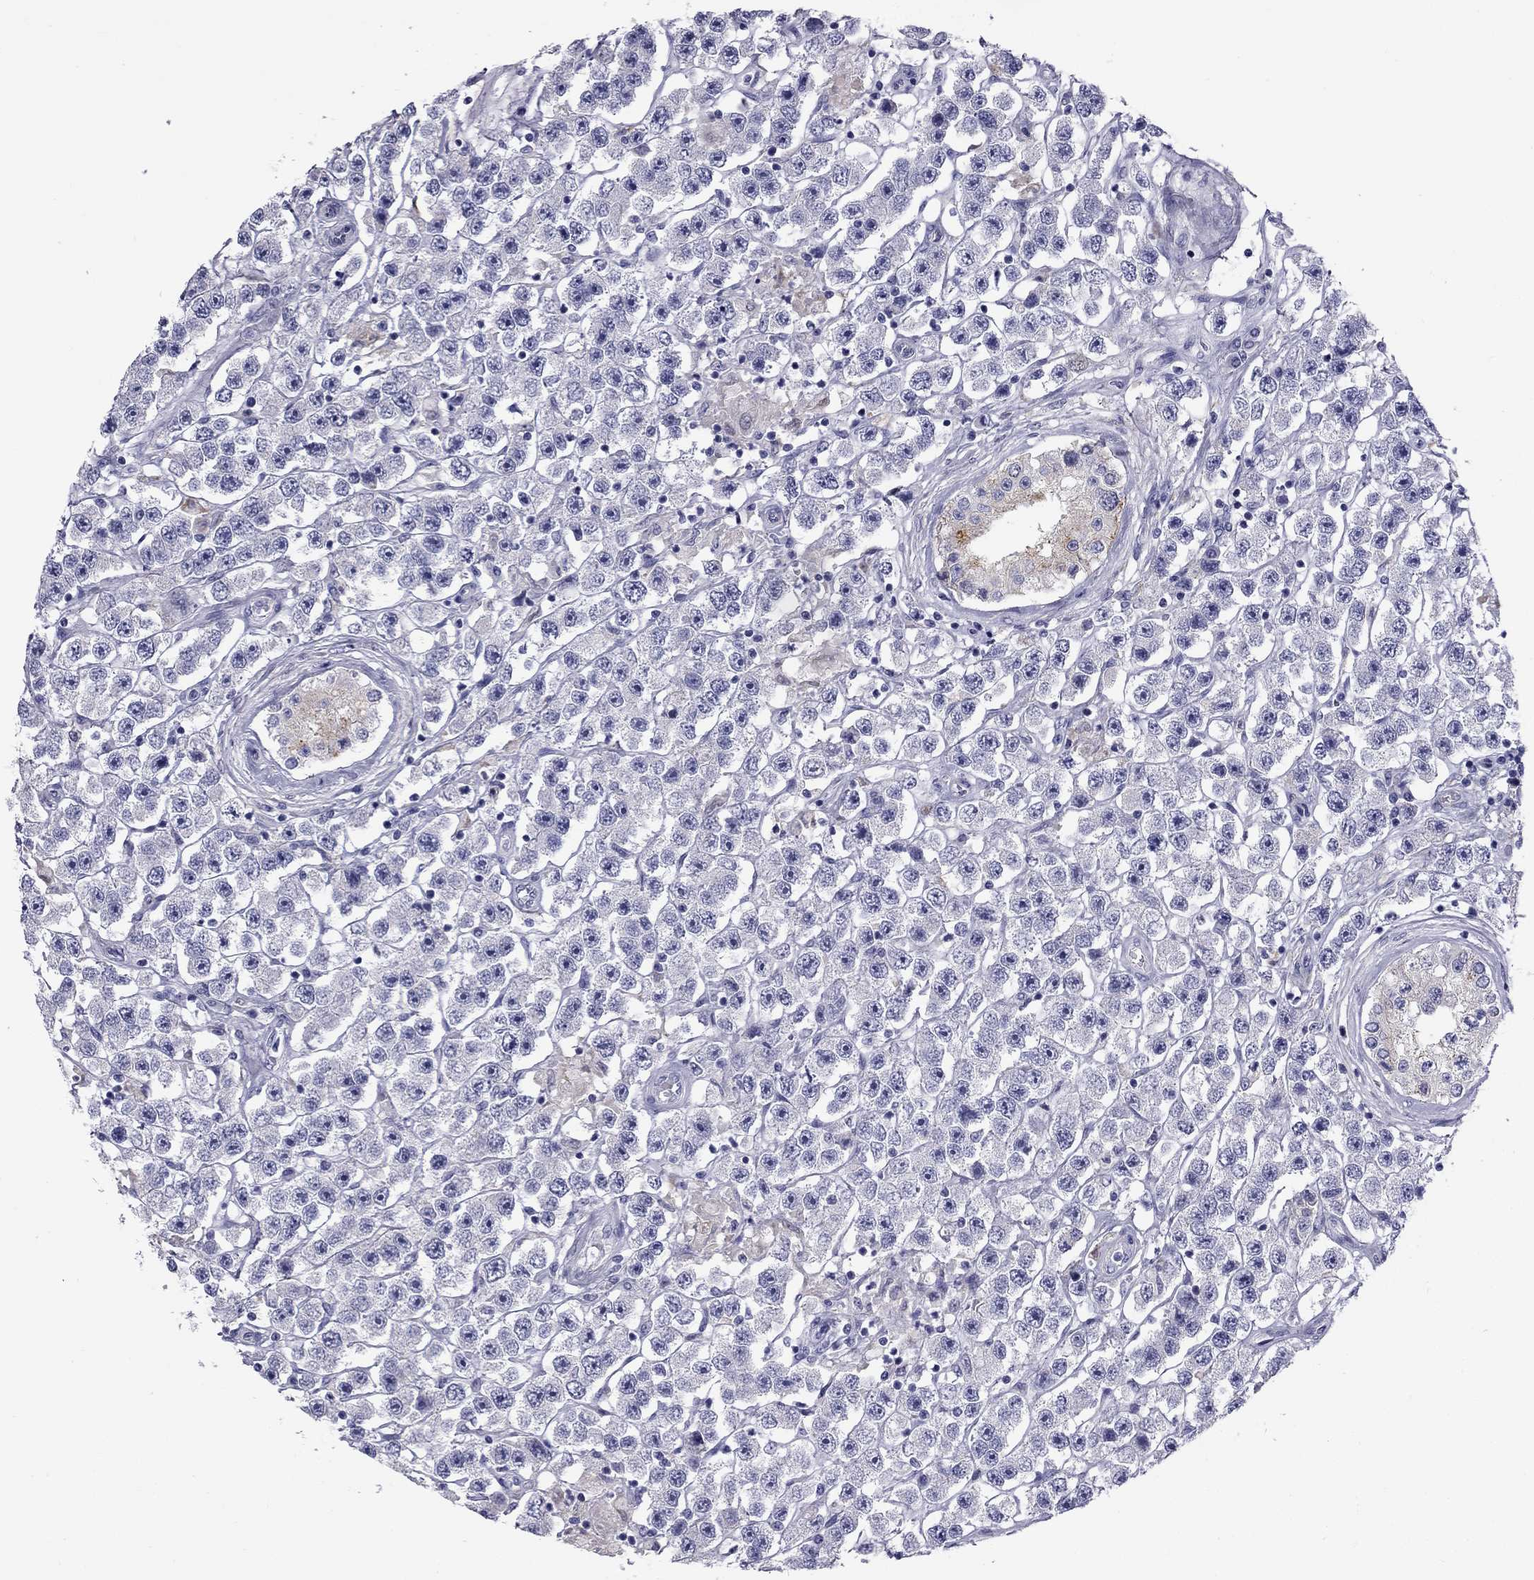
{"staining": {"intensity": "negative", "quantity": "none", "location": "none"}, "tissue": "testis cancer", "cell_type": "Tumor cells", "image_type": "cancer", "snomed": [{"axis": "morphology", "description": "Seminoma, NOS"}, {"axis": "topography", "description": "Testis"}], "caption": "An image of human seminoma (testis) is negative for staining in tumor cells.", "gene": "CLPSL2", "patient": {"sex": "male", "age": 45}}